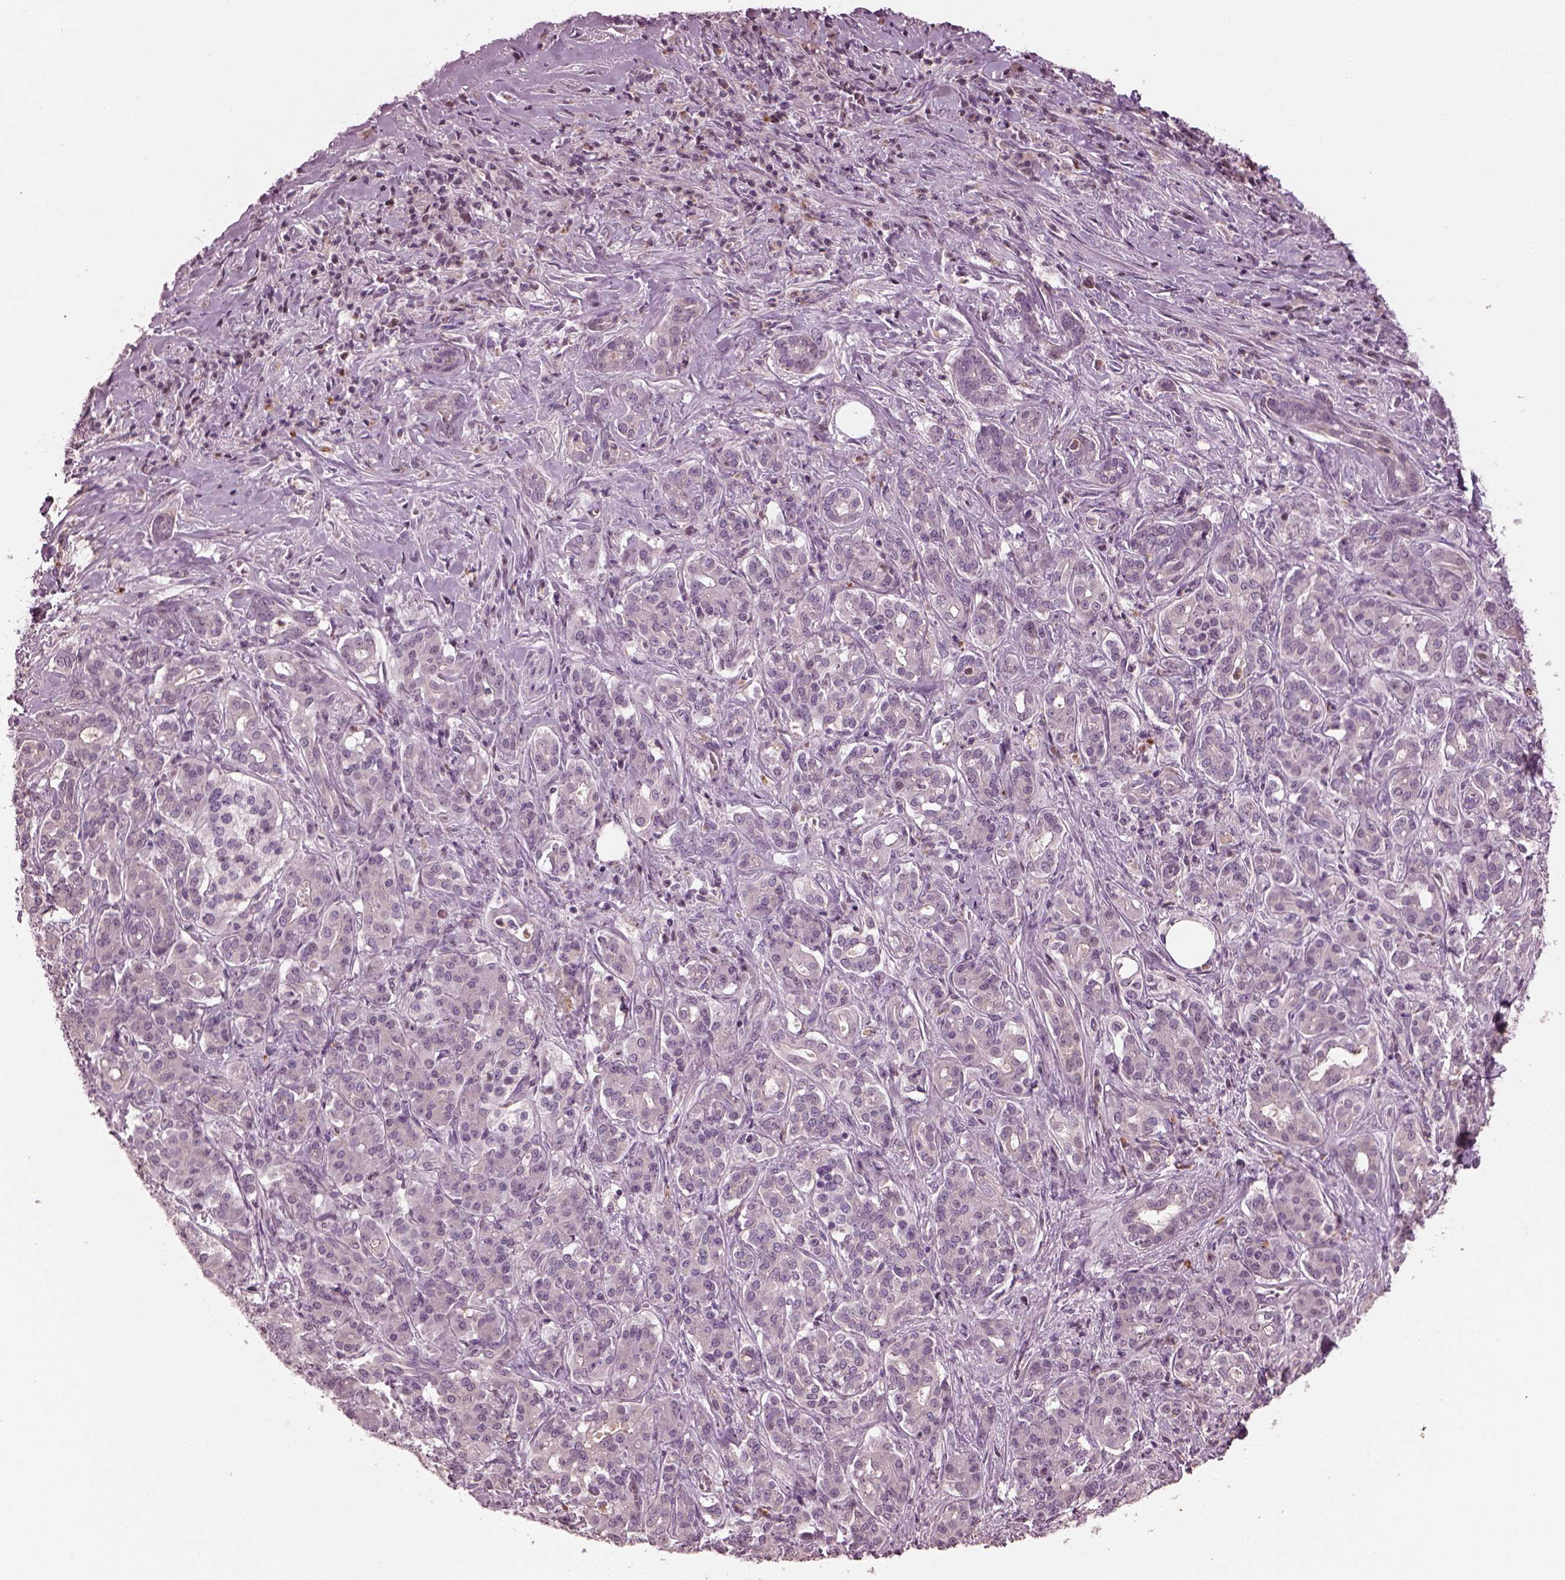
{"staining": {"intensity": "negative", "quantity": "none", "location": "none"}, "tissue": "pancreatic cancer", "cell_type": "Tumor cells", "image_type": "cancer", "snomed": [{"axis": "morphology", "description": "Normal tissue, NOS"}, {"axis": "morphology", "description": "Inflammation, NOS"}, {"axis": "morphology", "description": "Adenocarcinoma, NOS"}, {"axis": "topography", "description": "Pancreas"}], "caption": "Image shows no significant protein positivity in tumor cells of pancreatic adenocarcinoma.", "gene": "BFSP1", "patient": {"sex": "male", "age": 57}}